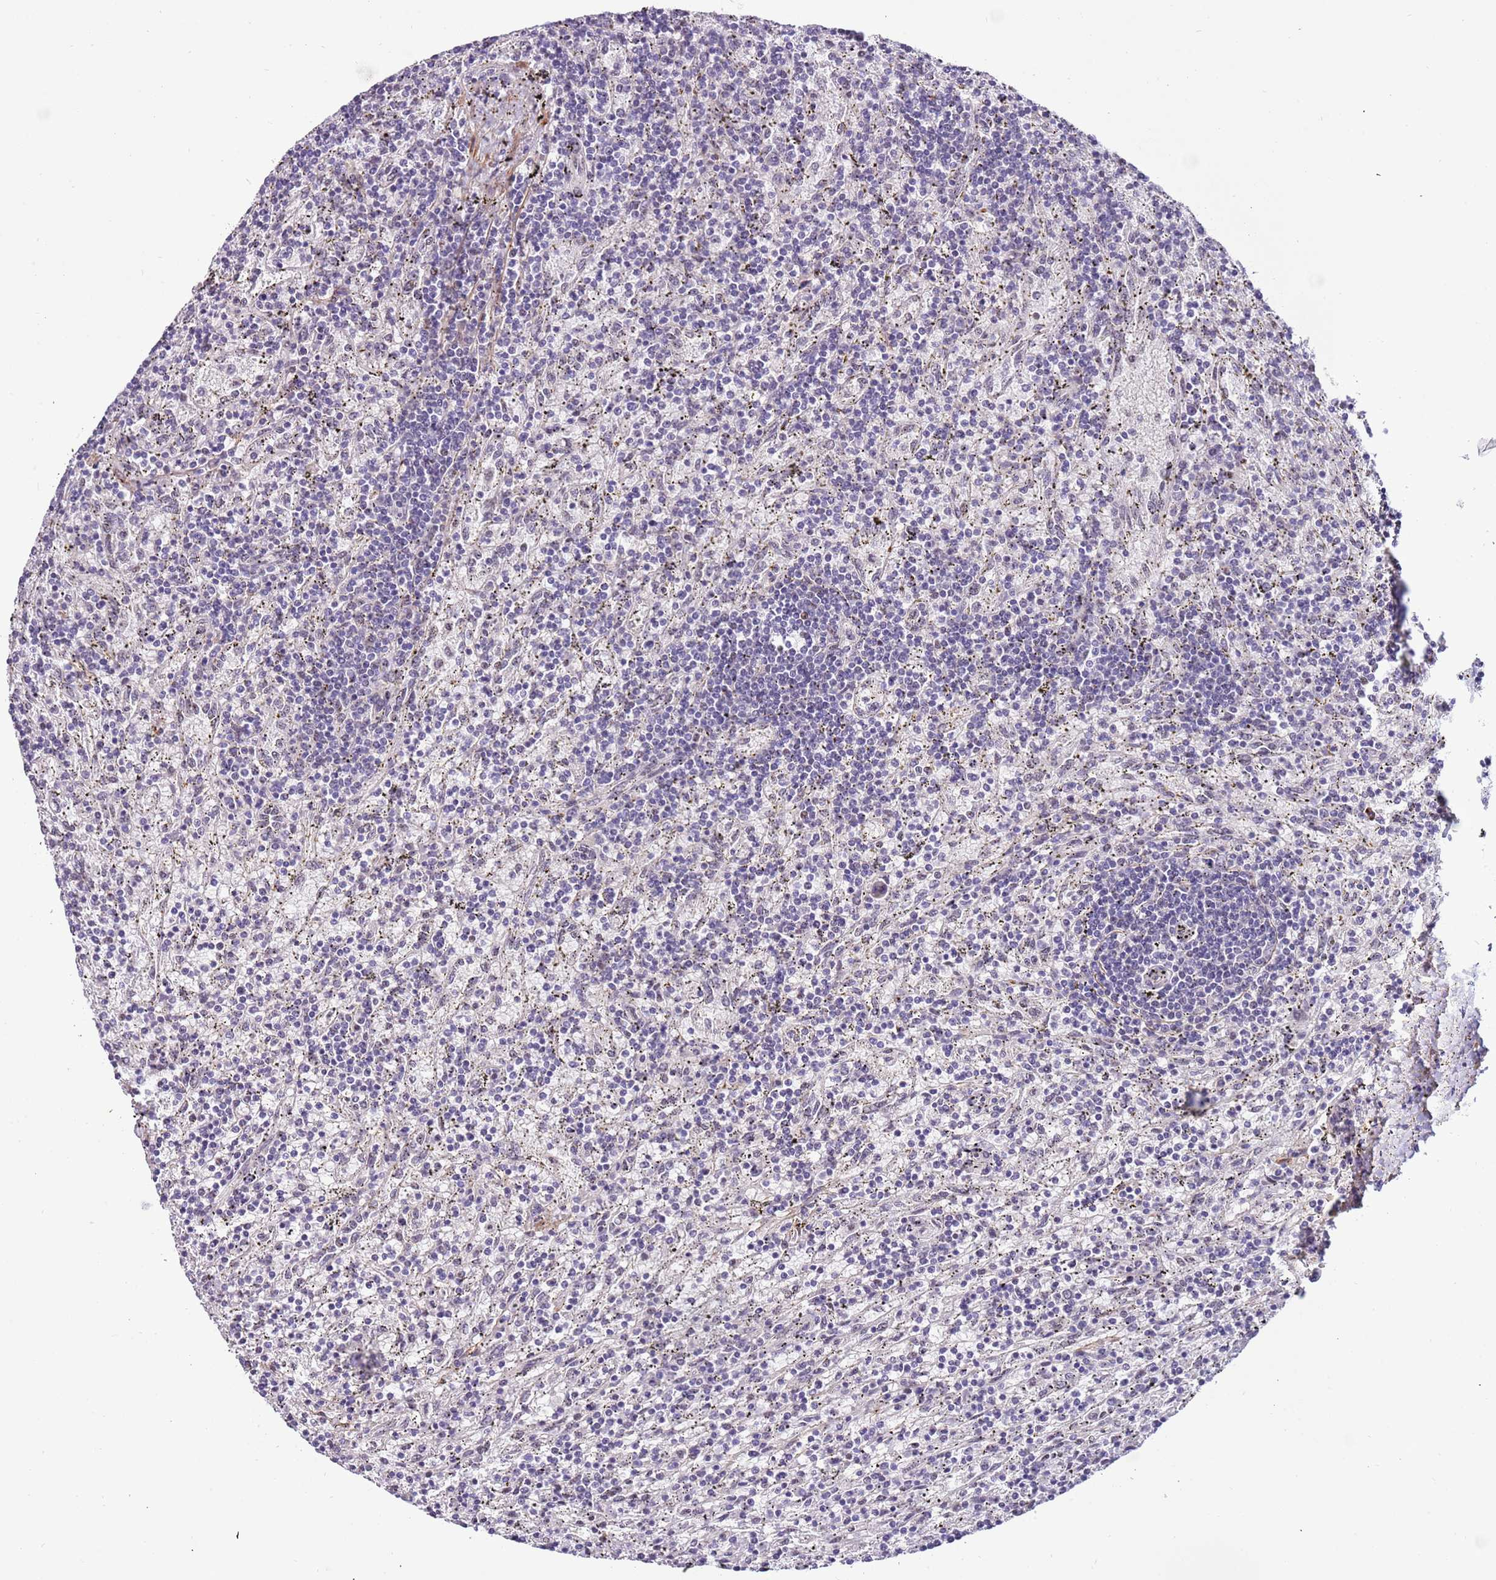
{"staining": {"intensity": "negative", "quantity": "none", "location": "none"}, "tissue": "lymphoma", "cell_type": "Tumor cells", "image_type": "cancer", "snomed": [{"axis": "morphology", "description": "Malignant lymphoma, non-Hodgkin's type, Low grade"}, {"axis": "topography", "description": "Spleen"}], "caption": "The image demonstrates no staining of tumor cells in low-grade malignant lymphoma, non-Hodgkin's type.", "gene": "PLEKHH1", "patient": {"sex": "male", "age": 76}}